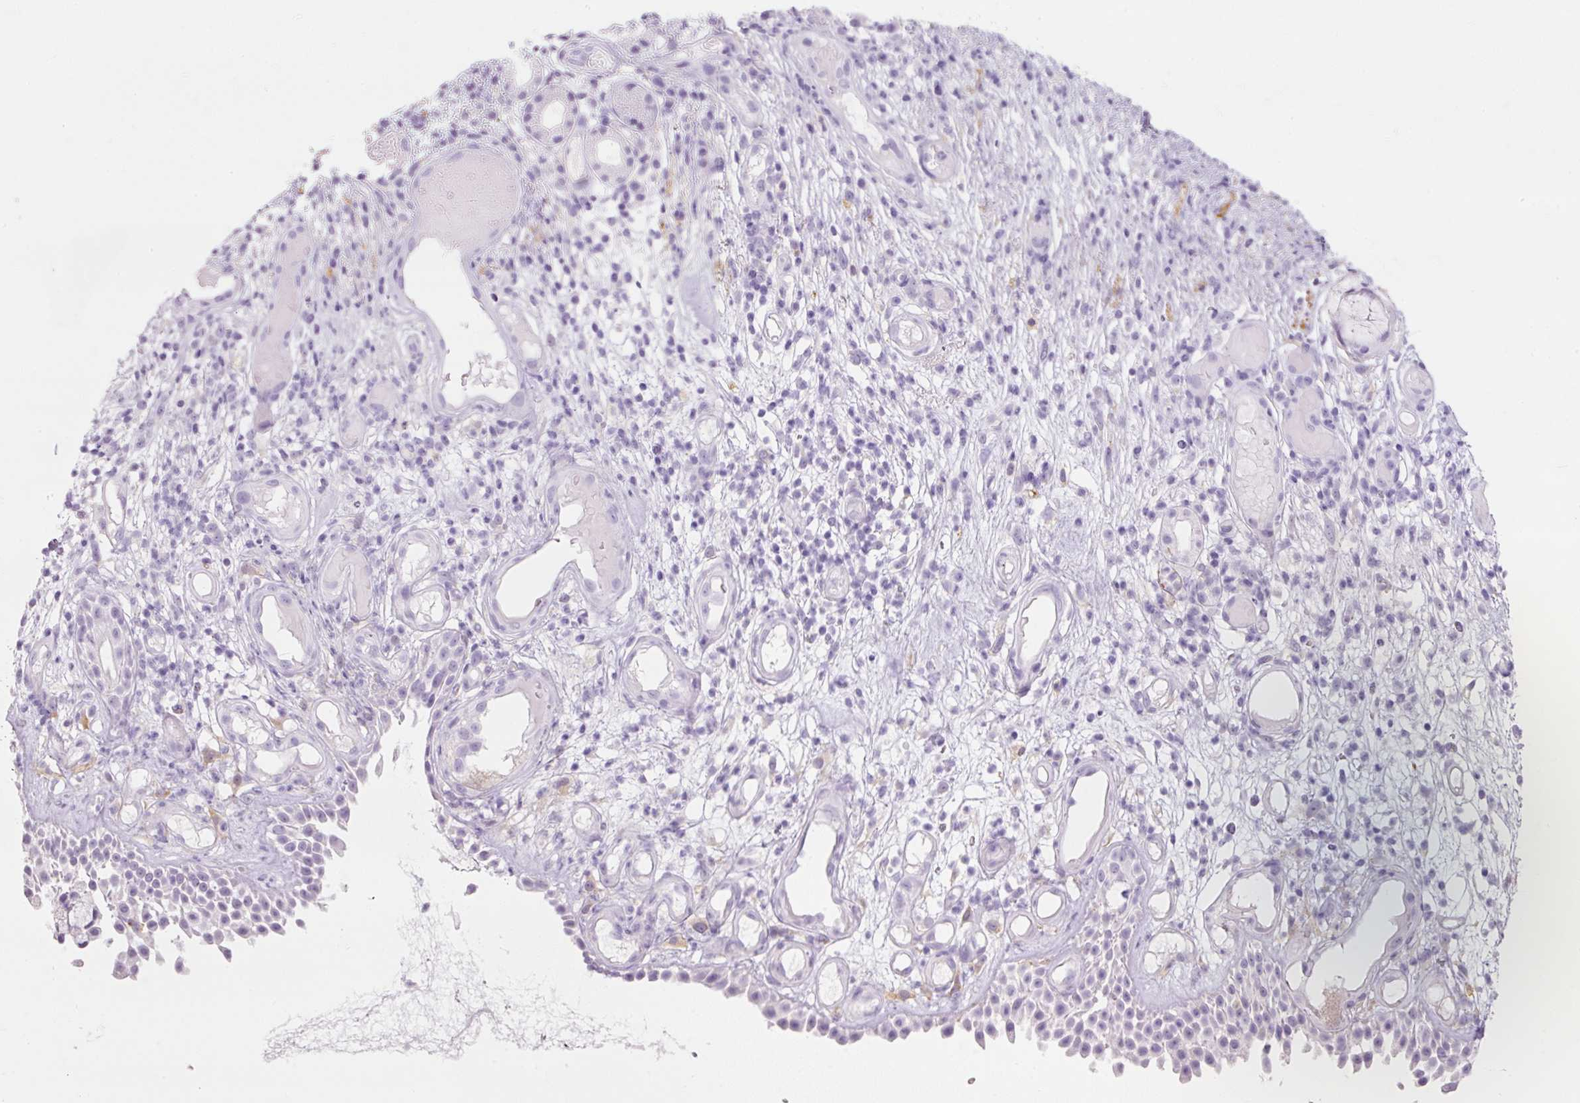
{"staining": {"intensity": "negative", "quantity": "none", "location": "none"}, "tissue": "nasopharynx", "cell_type": "Respiratory epithelial cells", "image_type": "normal", "snomed": [{"axis": "morphology", "description": "Normal tissue, NOS"}, {"axis": "morphology", "description": "Inflammation, NOS"}, {"axis": "topography", "description": "Nasopharynx"}], "caption": "The immunohistochemistry histopathology image has no significant positivity in respiratory epithelial cells of nasopharynx.", "gene": "DNM1", "patient": {"sex": "male", "age": 54}}